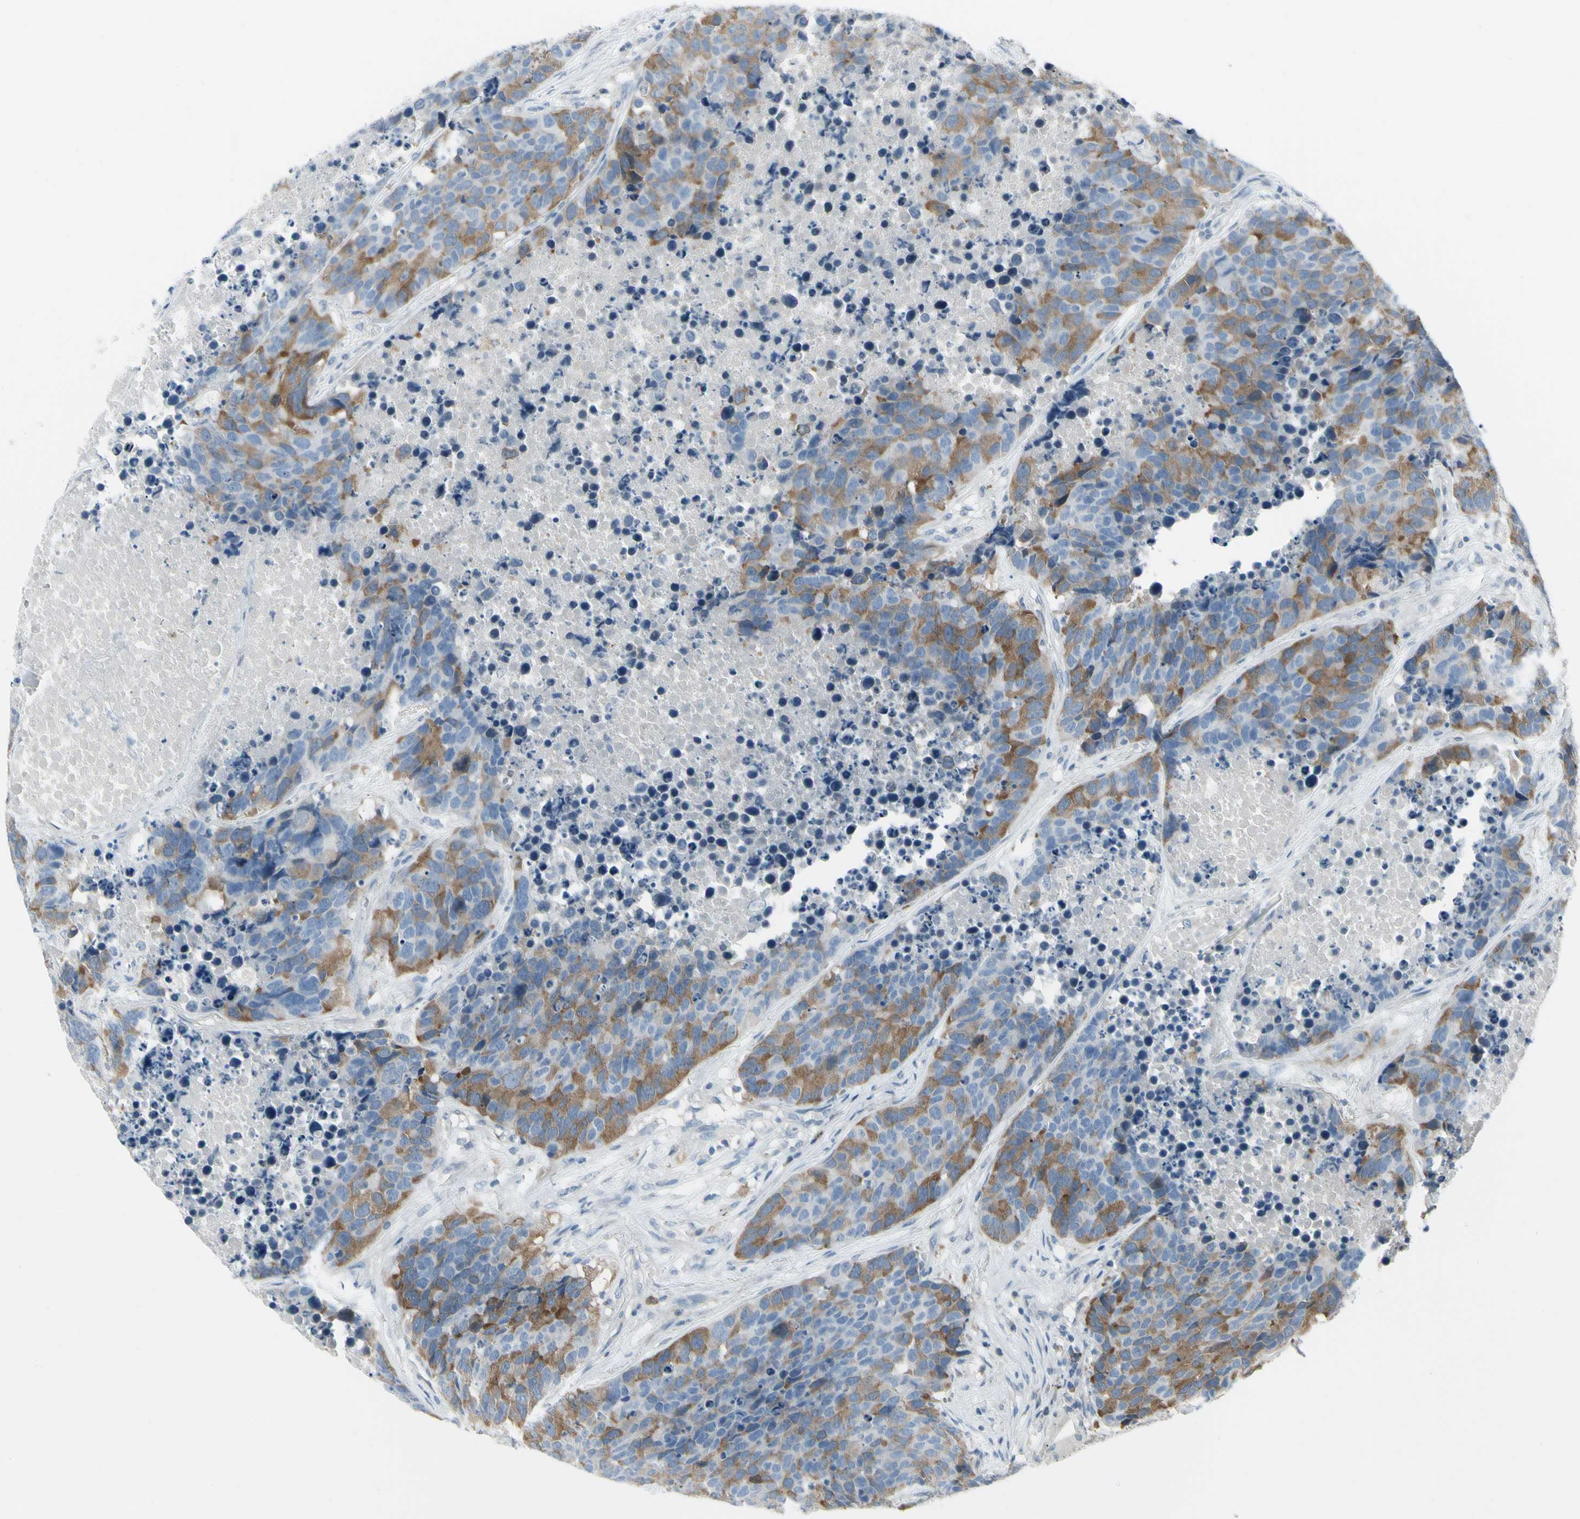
{"staining": {"intensity": "moderate", "quantity": ">75%", "location": "cytoplasmic/membranous"}, "tissue": "carcinoid", "cell_type": "Tumor cells", "image_type": "cancer", "snomed": [{"axis": "morphology", "description": "Carcinoid, malignant, NOS"}, {"axis": "topography", "description": "Lung"}], "caption": "The image reveals a brown stain indicating the presence of a protein in the cytoplasmic/membranous of tumor cells in carcinoid. (Brightfield microscopy of DAB IHC at high magnification).", "gene": "CCNB2", "patient": {"sex": "male", "age": 60}}